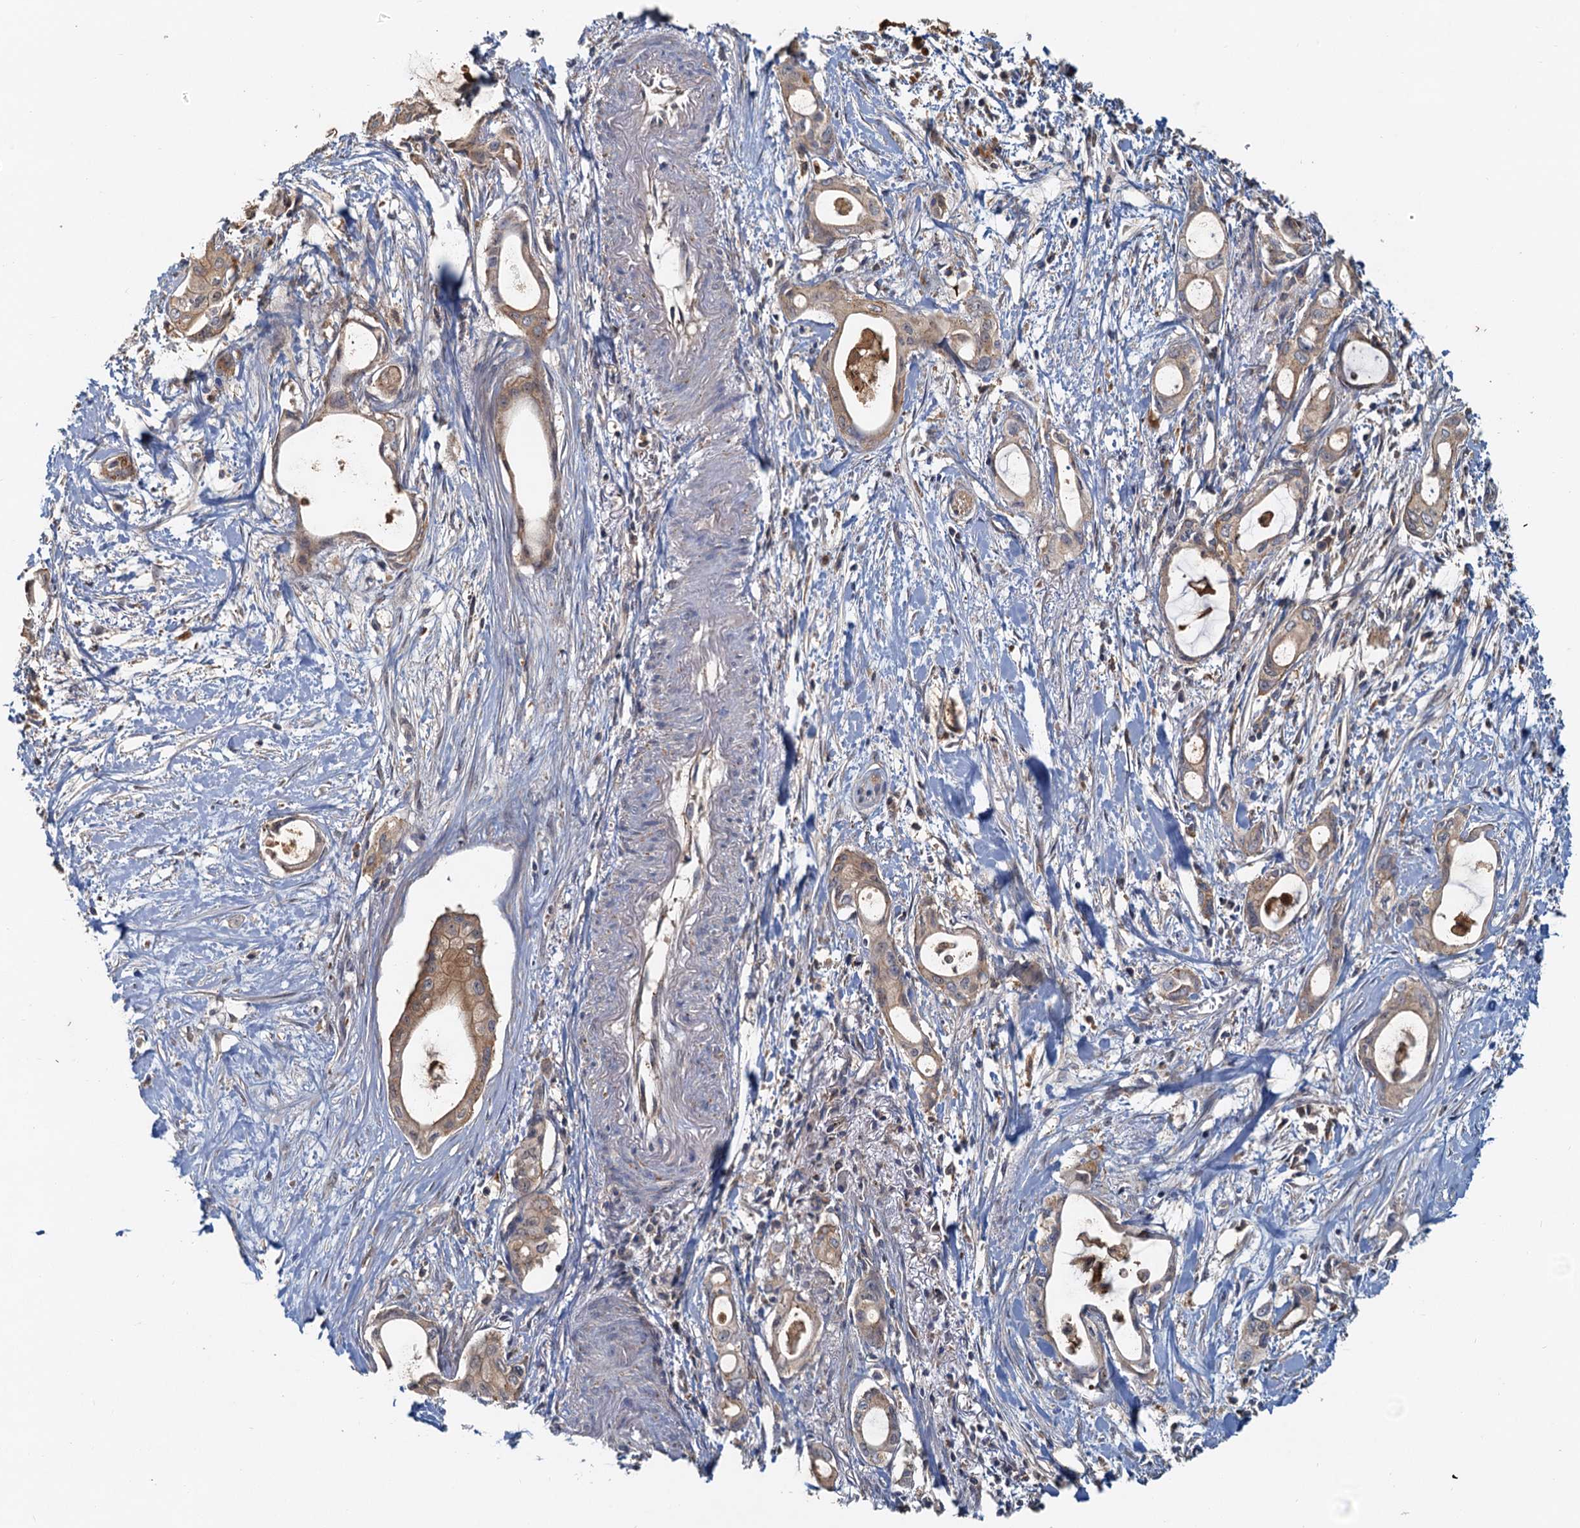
{"staining": {"intensity": "weak", "quantity": ">75%", "location": "cytoplasmic/membranous"}, "tissue": "pancreatic cancer", "cell_type": "Tumor cells", "image_type": "cancer", "snomed": [{"axis": "morphology", "description": "Adenocarcinoma, NOS"}, {"axis": "topography", "description": "Pancreas"}], "caption": "There is low levels of weak cytoplasmic/membranous staining in tumor cells of adenocarcinoma (pancreatic), as demonstrated by immunohistochemical staining (brown color).", "gene": "TOLLIP", "patient": {"sex": "male", "age": 72}}